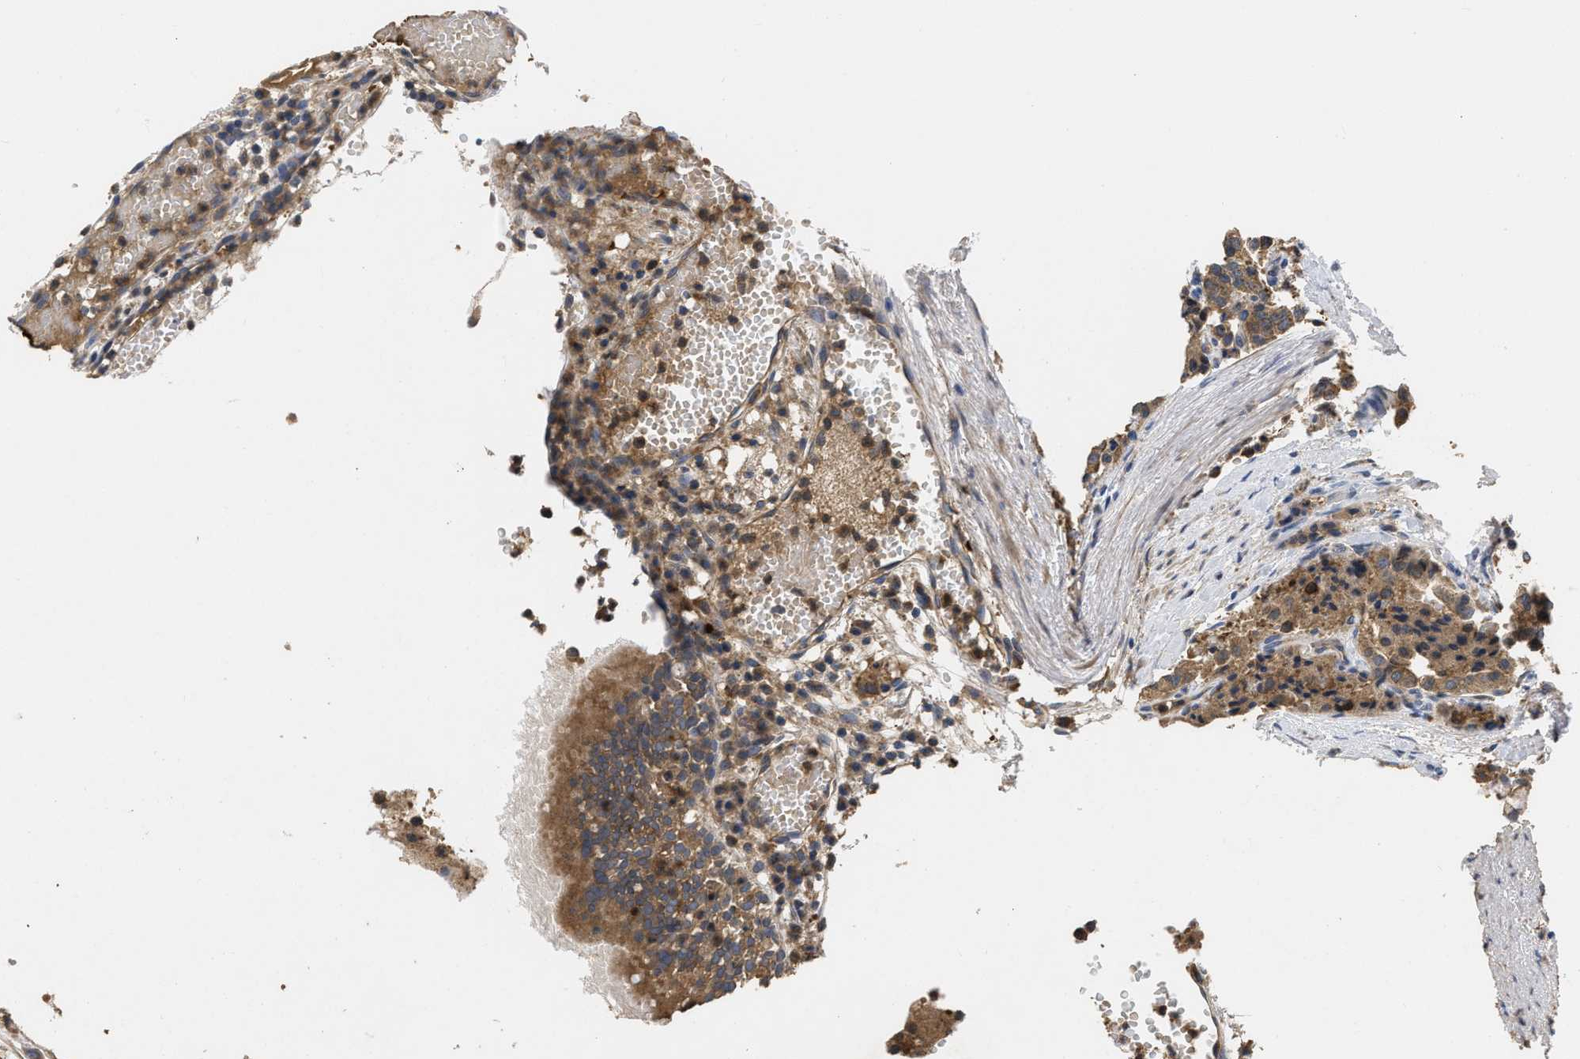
{"staining": {"intensity": "moderate", "quantity": ">75%", "location": "cytoplasmic/membranous"}, "tissue": "carcinoid", "cell_type": "Tumor cells", "image_type": "cancer", "snomed": [{"axis": "morphology", "description": "Carcinoid, malignant, NOS"}, {"axis": "topography", "description": "Lung"}], "caption": "Immunohistochemical staining of malignant carcinoid demonstrates medium levels of moderate cytoplasmic/membranous staining in about >75% of tumor cells. The staining was performed using DAB (3,3'-diaminobenzidine), with brown indicating positive protein expression. Nuclei are stained blue with hematoxylin.", "gene": "RNF216", "patient": {"sex": "male", "age": 30}}